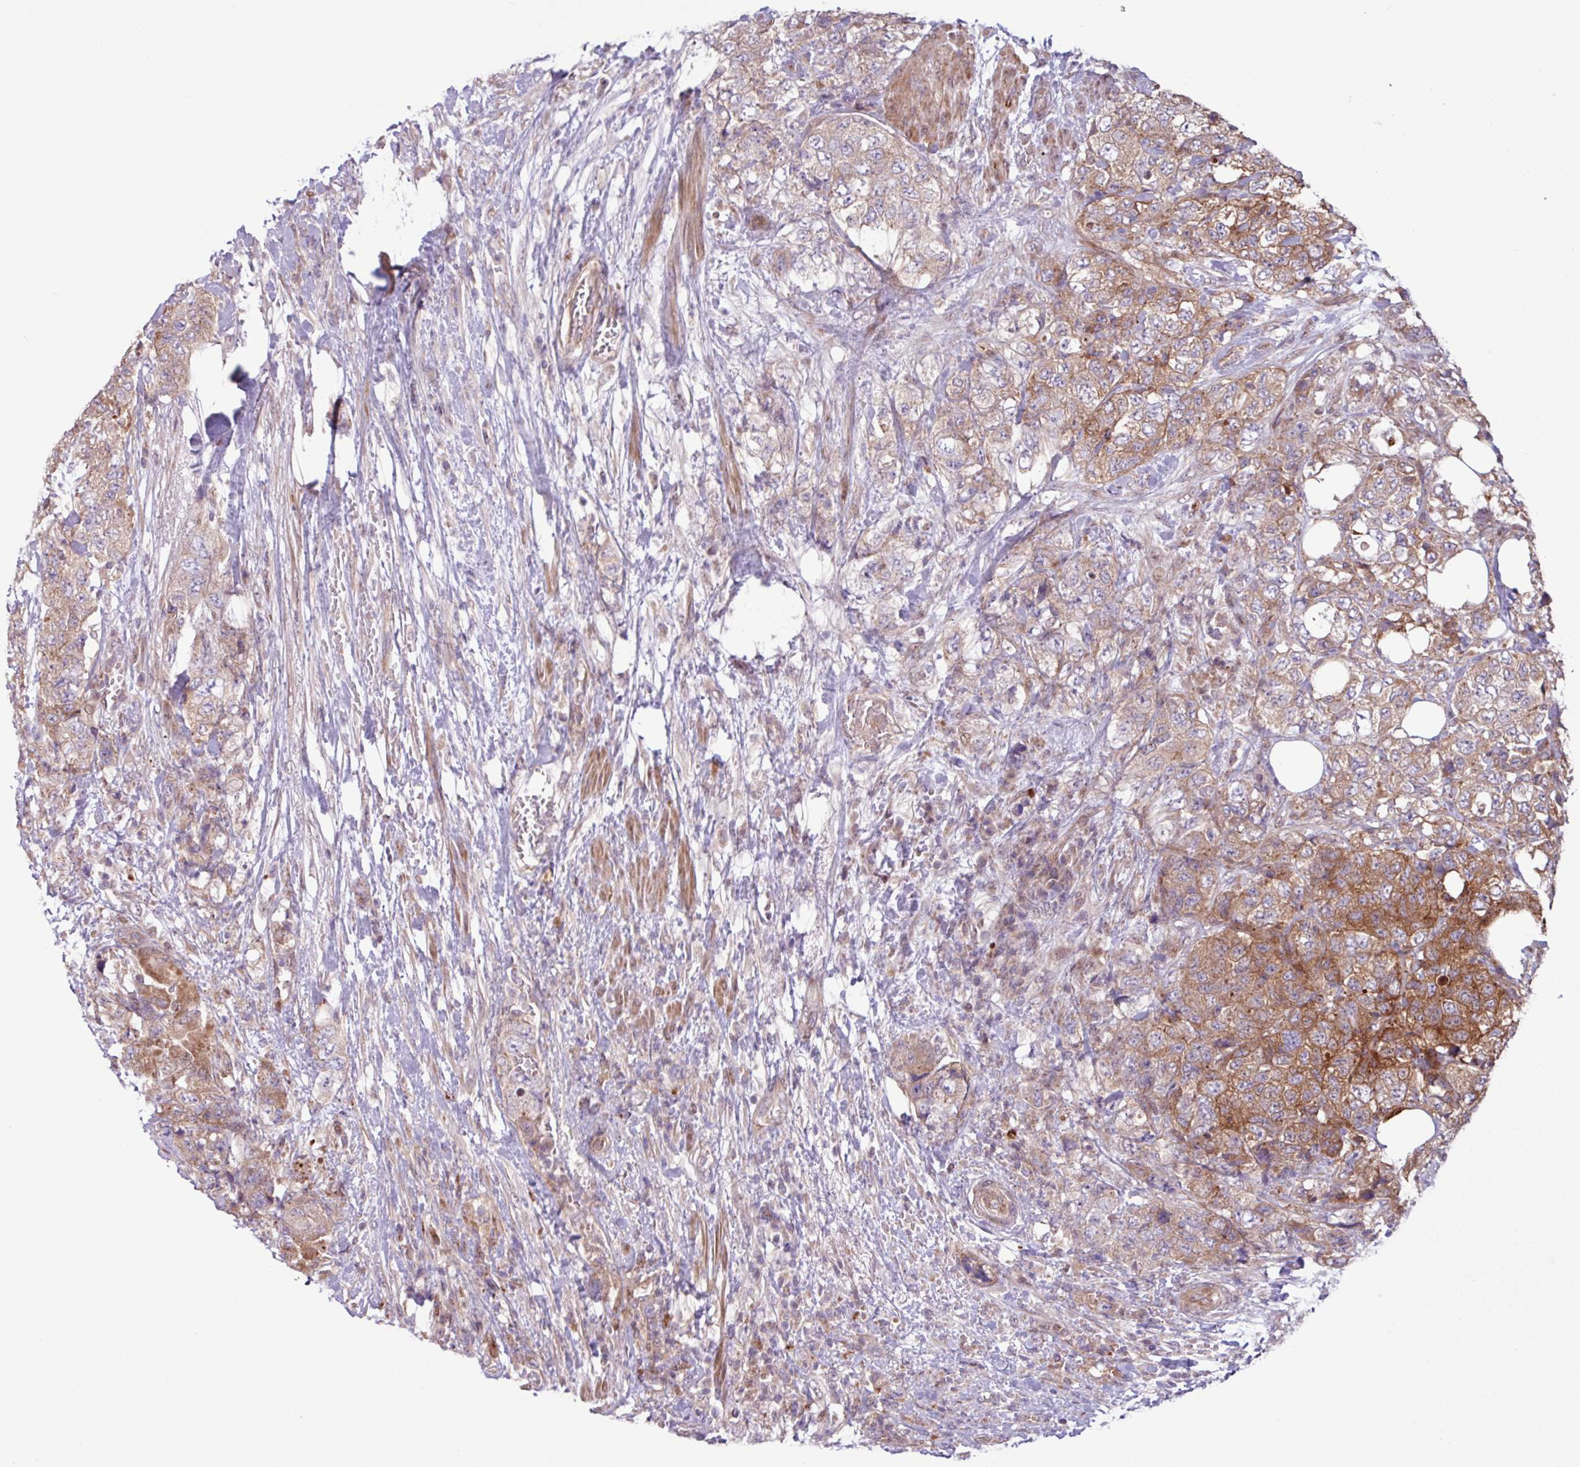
{"staining": {"intensity": "moderate", "quantity": "25%-75%", "location": "cytoplasmic/membranous"}, "tissue": "urothelial cancer", "cell_type": "Tumor cells", "image_type": "cancer", "snomed": [{"axis": "morphology", "description": "Urothelial carcinoma, High grade"}, {"axis": "topography", "description": "Urinary bladder"}], "caption": "An immunohistochemistry (IHC) photomicrograph of tumor tissue is shown. Protein staining in brown labels moderate cytoplasmic/membranous positivity in urothelial cancer within tumor cells. The staining was performed using DAB (3,3'-diaminobenzidine) to visualize the protein expression in brown, while the nuclei were stained in blue with hematoxylin (Magnification: 20x).", "gene": "PDPR", "patient": {"sex": "female", "age": 78}}